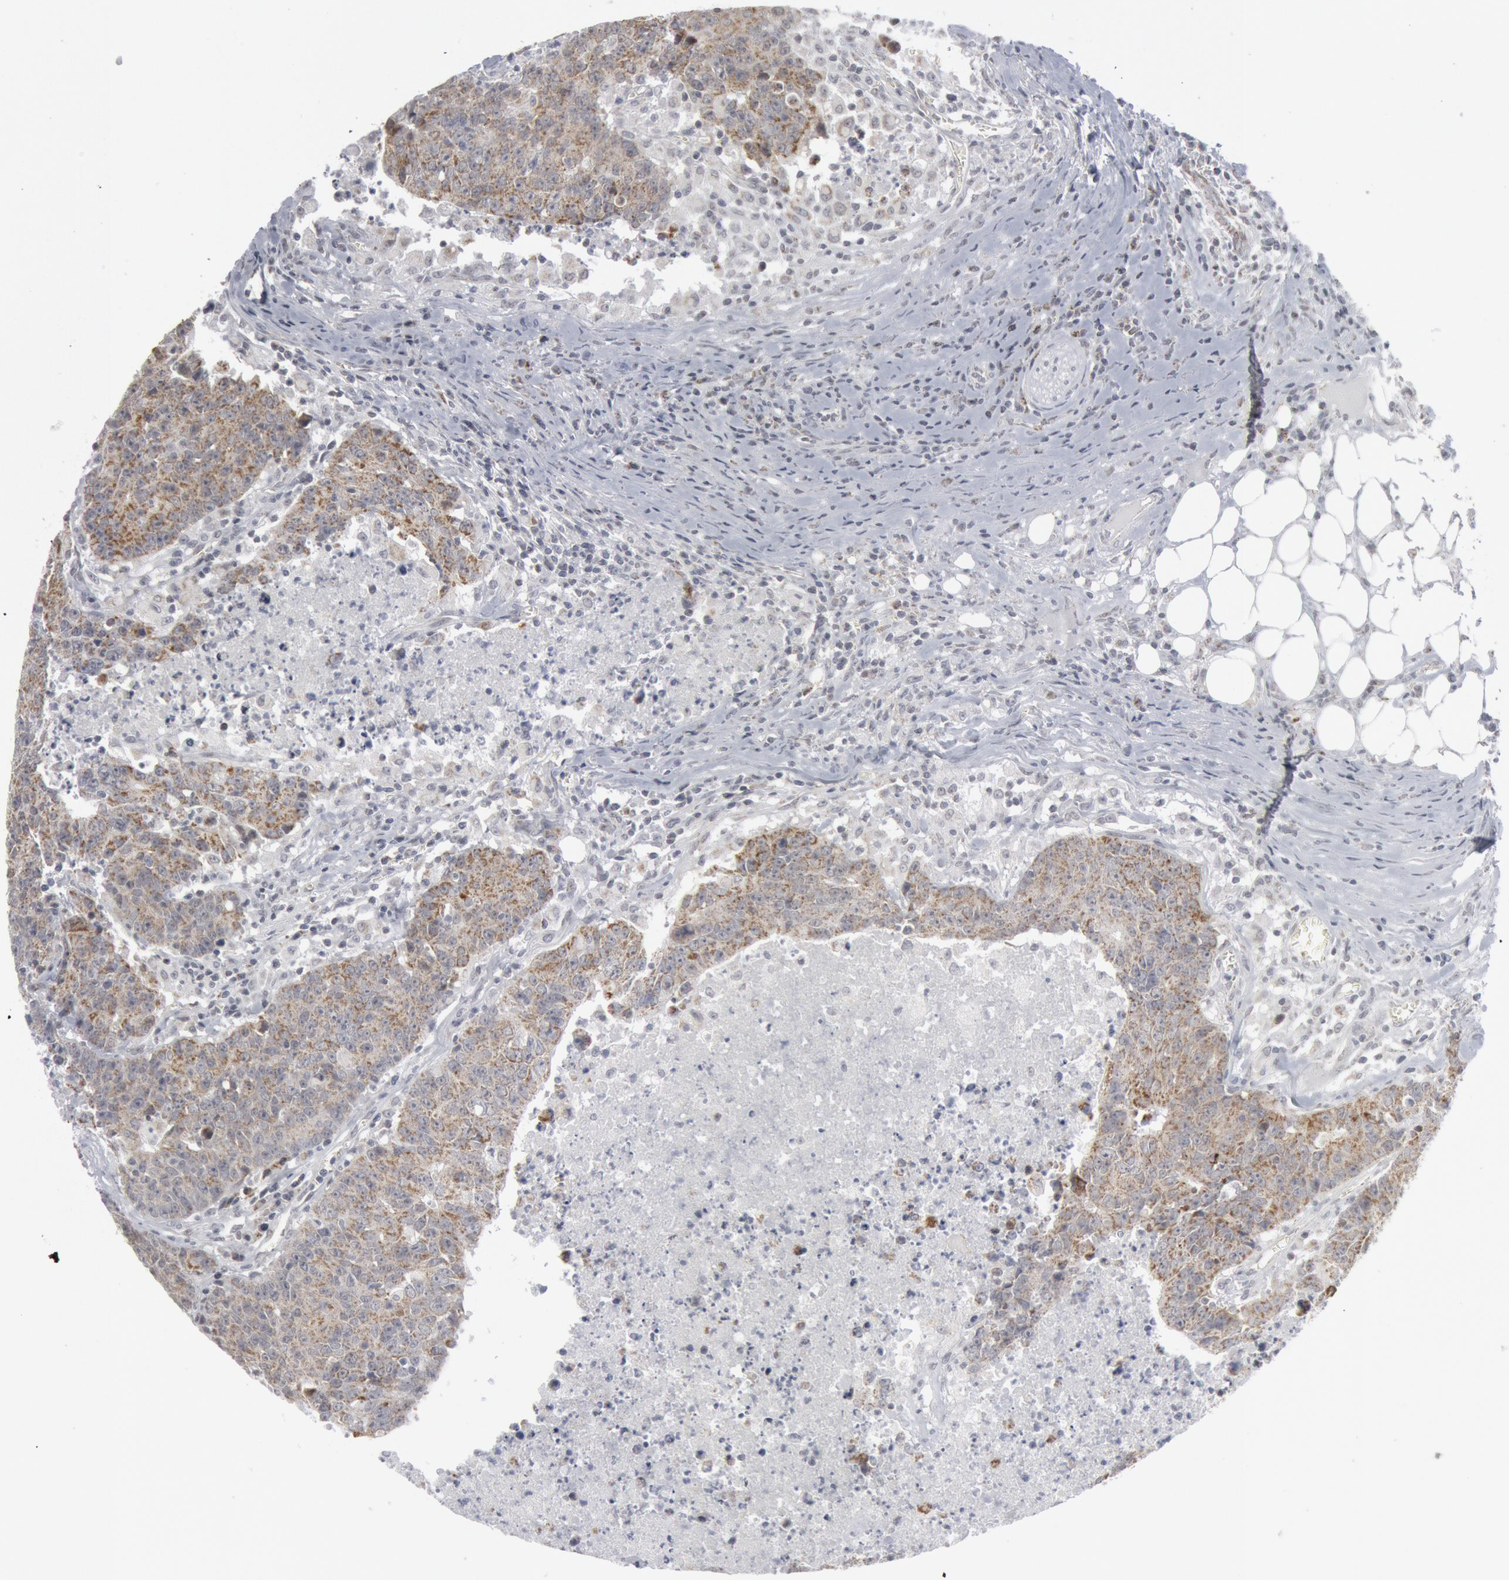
{"staining": {"intensity": "moderate", "quantity": ">75%", "location": "cytoplasmic/membranous"}, "tissue": "colorectal cancer", "cell_type": "Tumor cells", "image_type": "cancer", "snomed": [{"axis": "morphology", "description": "Adenocarcinoma, NOS"}, {"axis": "topography", "description": "Colon"}], "caption": "A micrograph showing moderate cytoplasmic/membranous expression in about >75% of tumor cells in colorectal adenocarcinoma, as visualized by brown immunohistochemical staining.", "gene": "CASP9", "patient": {"sex": "female", "age": 53}}